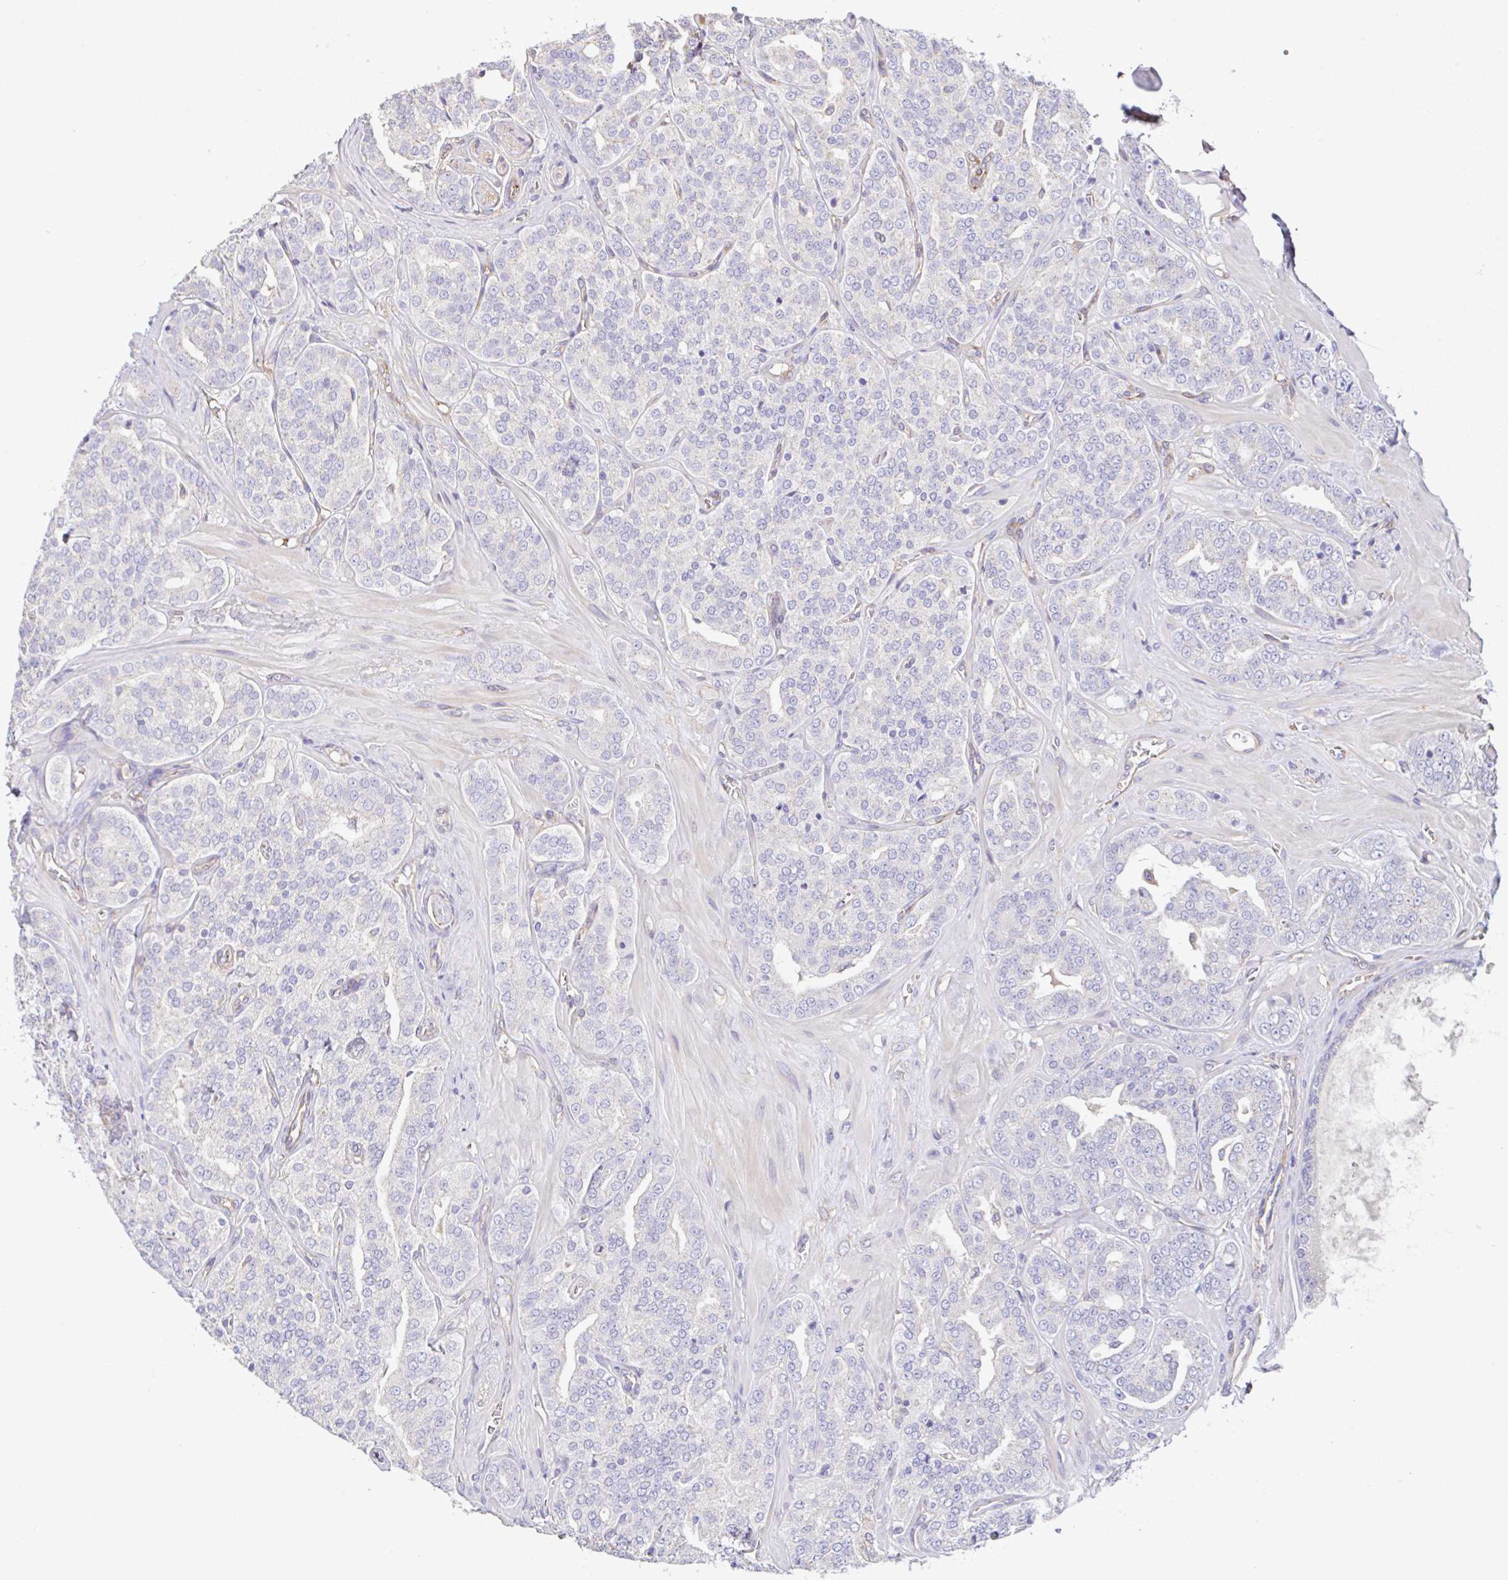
{"staining": {"intensity": "negative", "quantity": "none", "location": "none"}, "tissue": "prostate cancer", "cell_type": "Tumor cells", "image_type": "cancer", "snomed": [{"axis": "morphology", "description": "Adenocarcinoma, High grade"}, {"axis": "topography", "description": "Prostate"}], "caption": "Tumor cells are negative for brown protein staining in adenocarcinoma (high-grade) (prostate).", "gene": "PLCD4", "patient": {"sex": "male", "age": 66}}